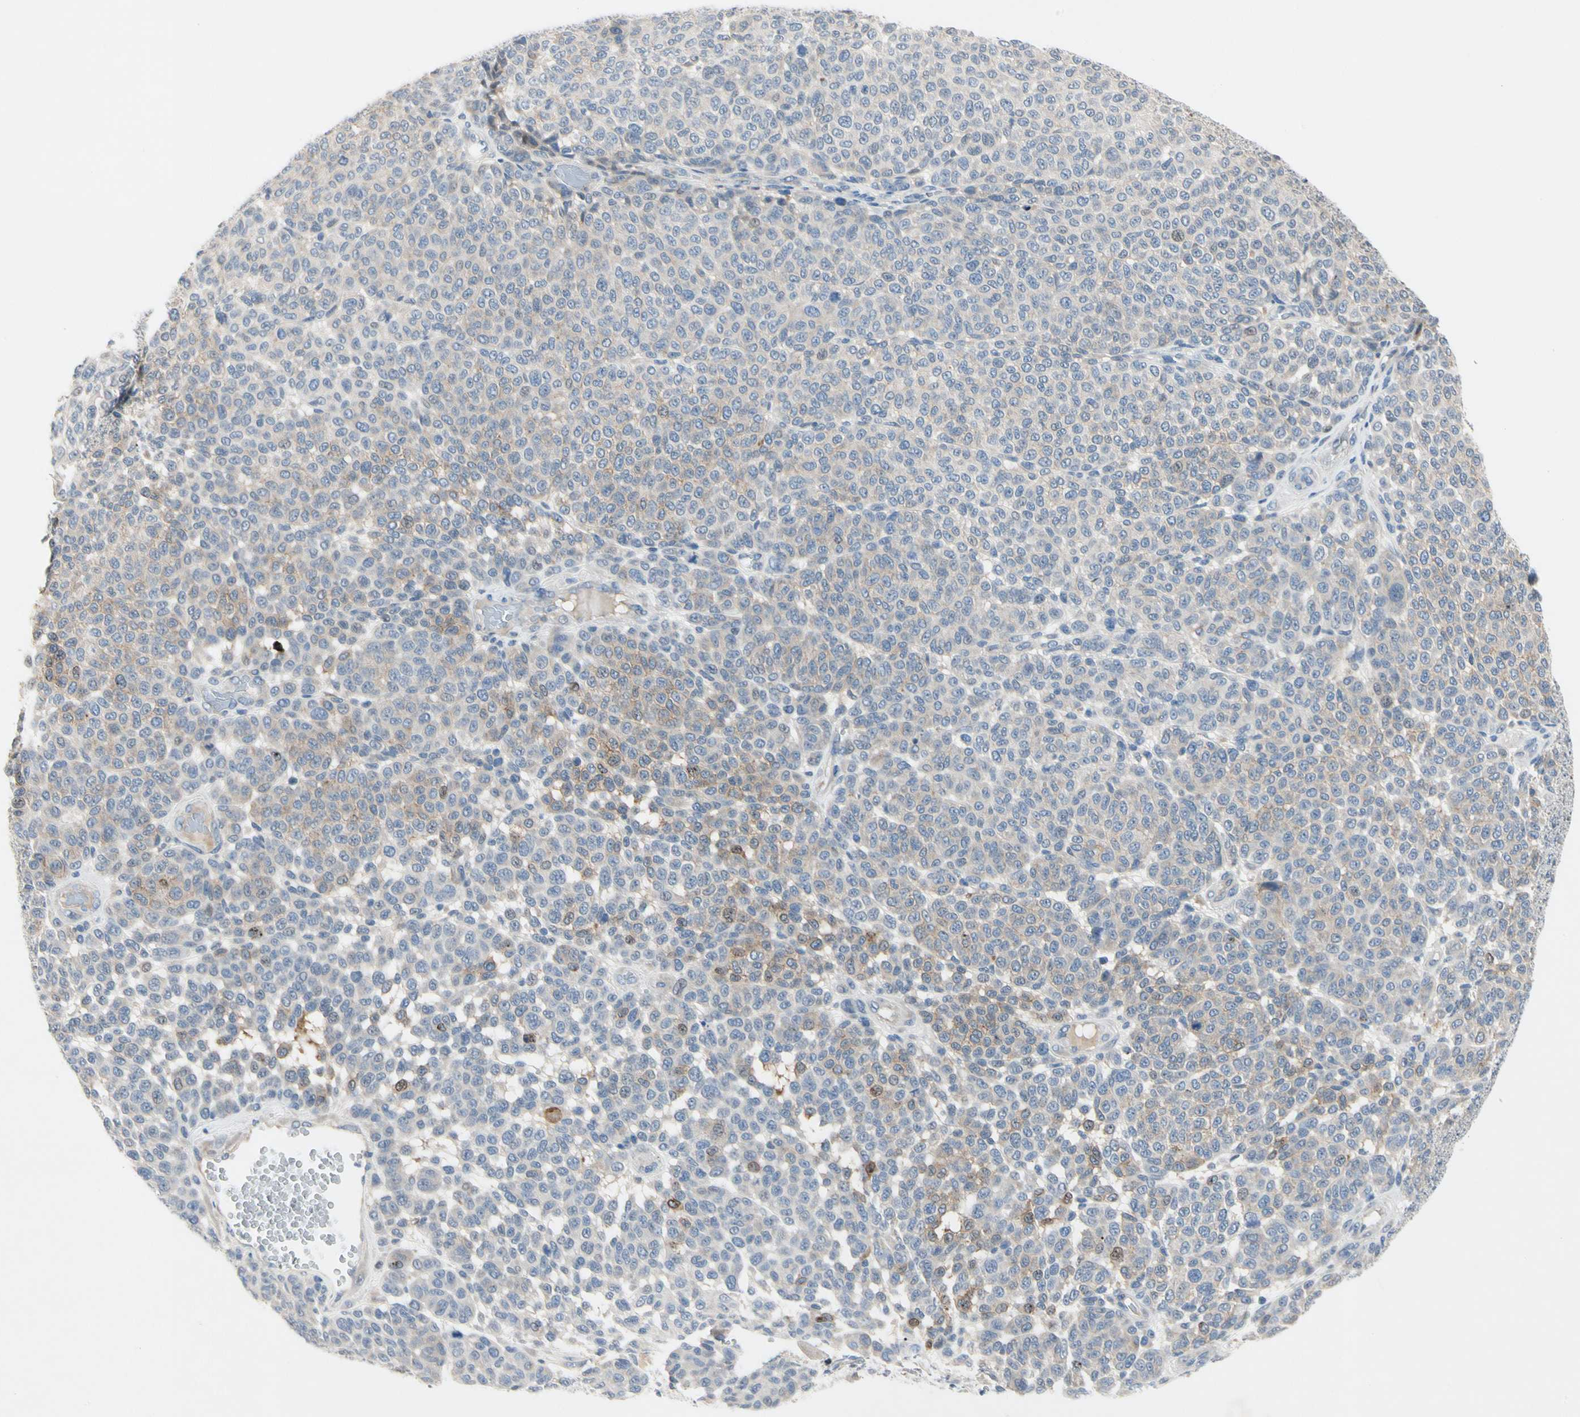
{"staining": {"intensity": "weak", "quantity": "25%-75%", "location": "cytoplasmic/membranous"}, "tissue": "melanoma", "cell_type": "Tumor cells", "image_type": "cancer", "snomed": [{"axis": "morphology", "description": "Malignant melanoma, NOS"}, {"axis": "topography", "description": "Skin"}], "caption": "Immunohistochemistry histopathology image of human malignant melanoma stained for a protein (brown), which displays low levels of weak cytoplasmic/membranous expression in approximately 25%-75% of tumor cells.", "gene": "GAS6", "patient": {"sex": "male", "age": 59}}